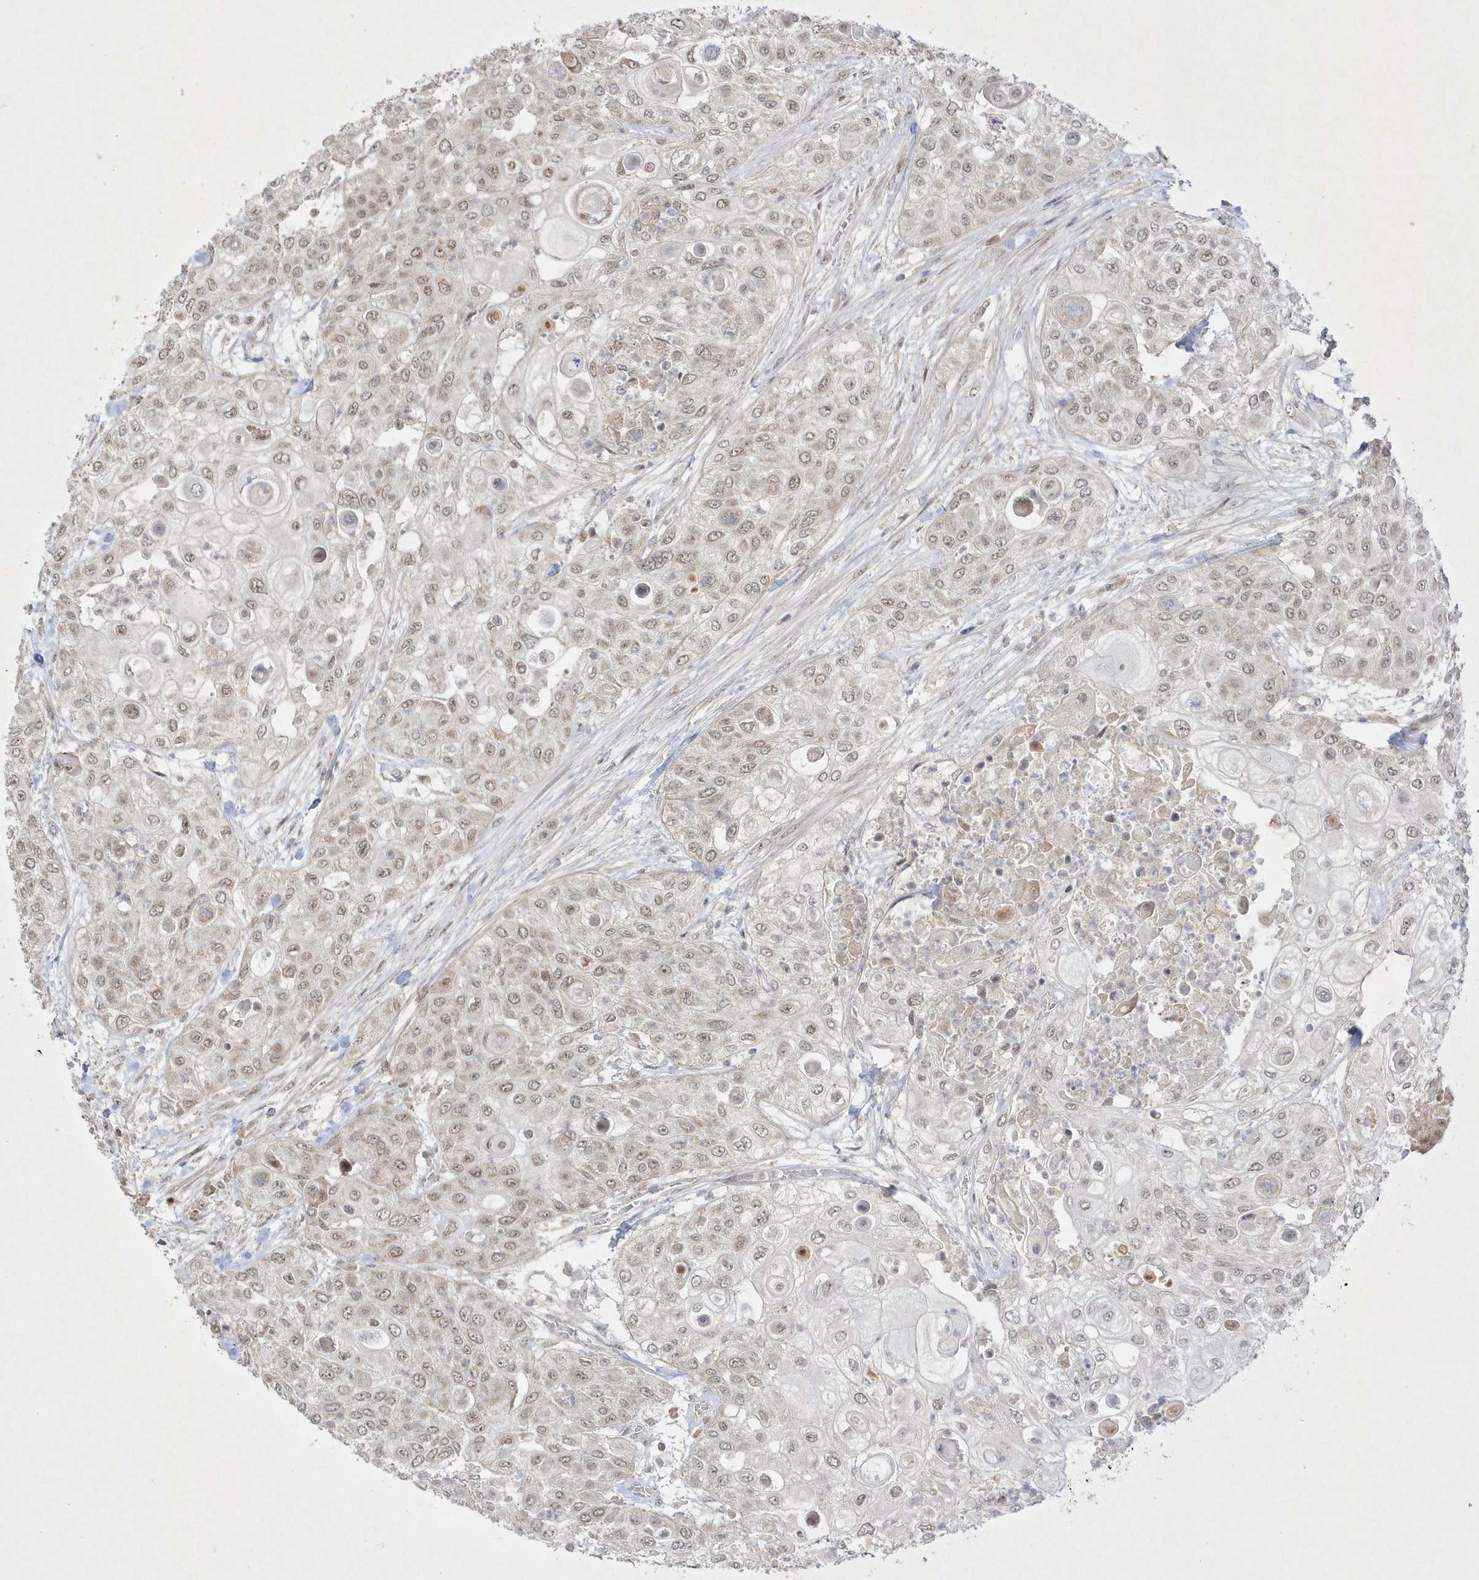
{"staining": {"intensity": "weak", "quantity": ">75%", "location": "nuclear"}, "tissue": "urothelial cancer", "cell_type": "Tumor cells", "image_type": "cancer", "snomed": [{"axis": "morphology", "description": "Urothelial carcinoma, High grade"}, {"axis": "topography", "description": "Urinary bladder"}], "caption": "Urothelial cancer stained with a brown dye displays weak nuclear positive positivity in about >75% of tumor cells.", "gene": "CPSF3", "patient": {"sex": "female", "age": 79}}